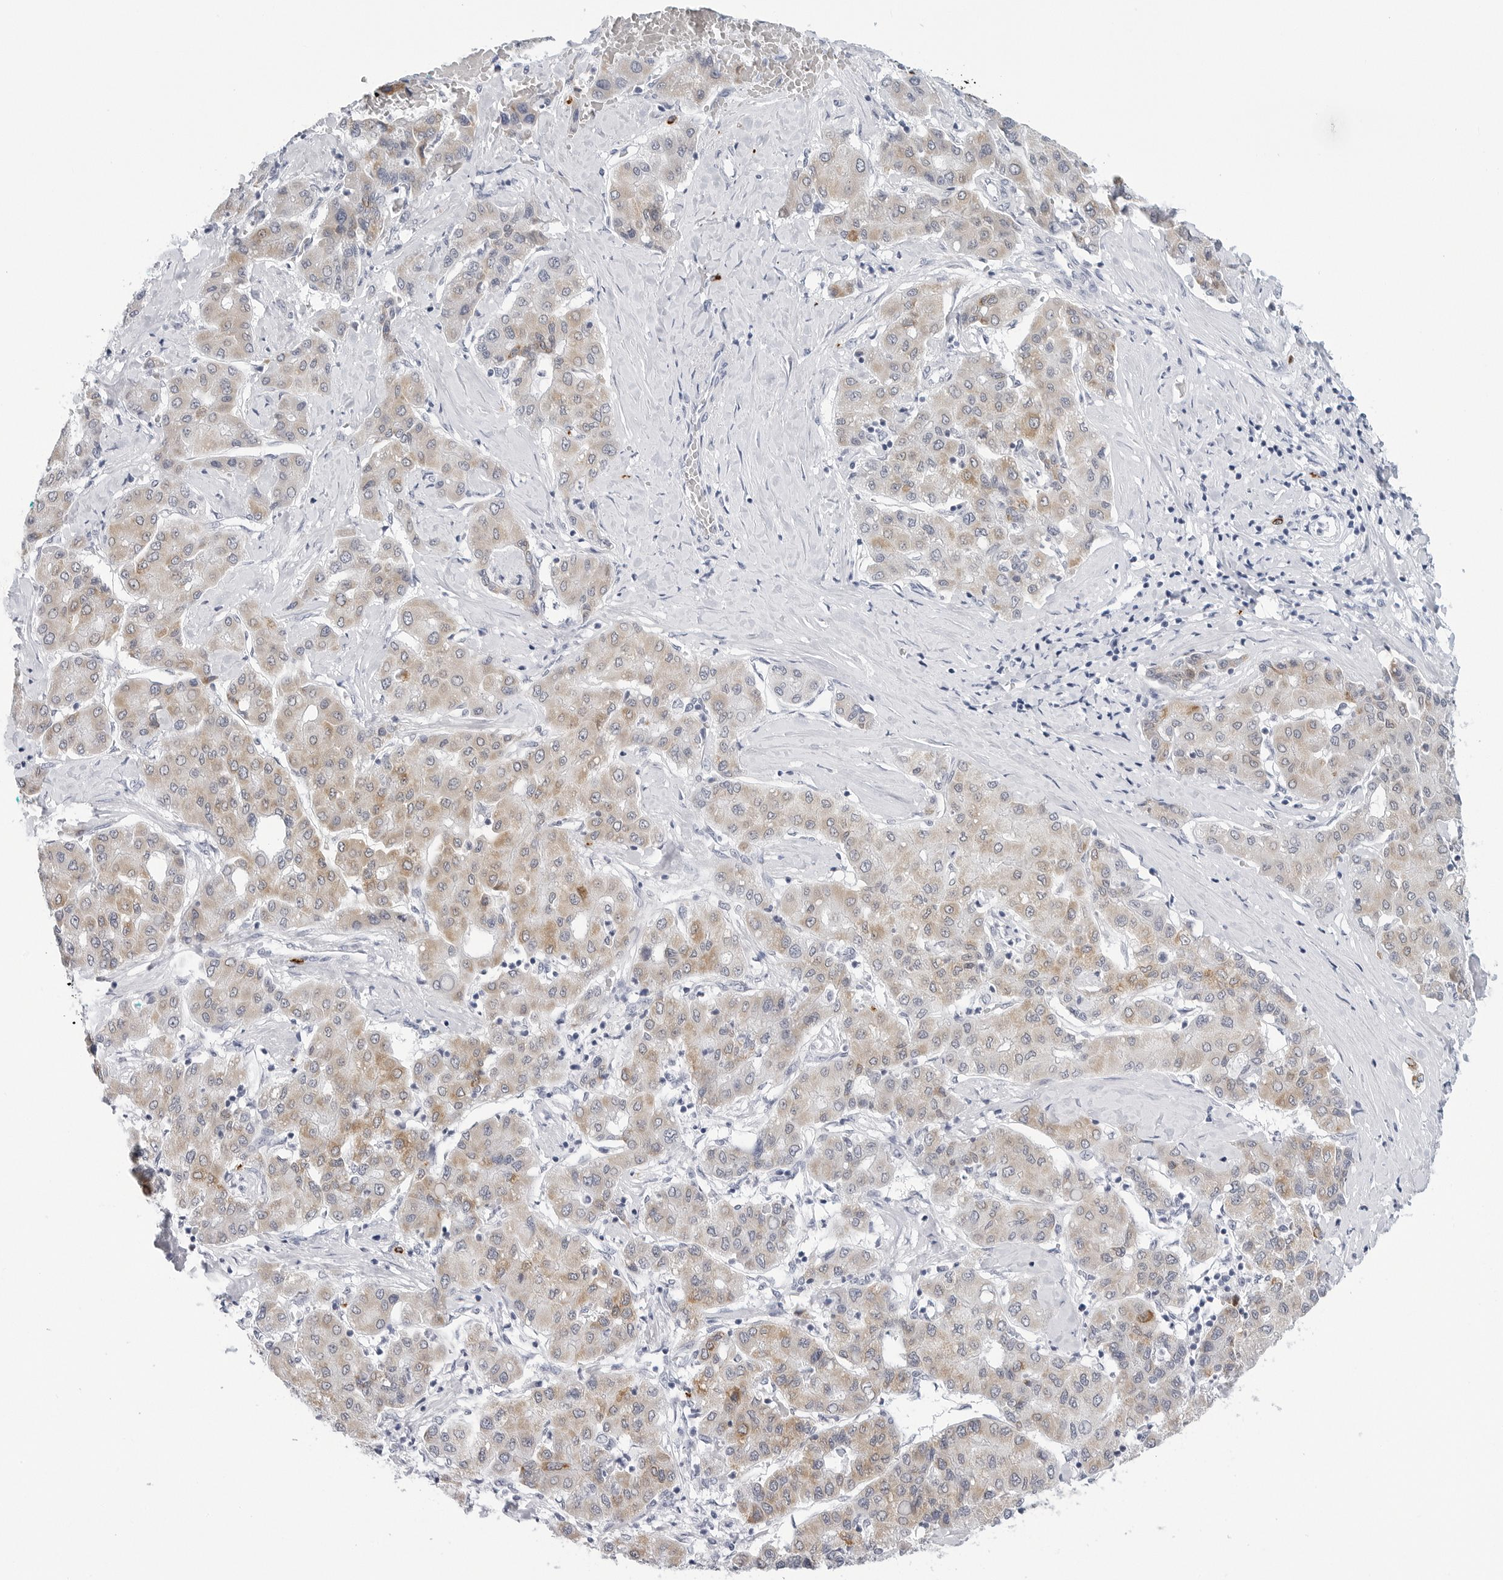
{"staining": {"intensity": "weak", "quantity": ">75%", "location": "cytoplasmic/membranous"}, "tissue": "liver cancer", "cell_type": "Tumor cells", "image_type": "cancer", "snomed": [{"axis": "morphology", "description": "Carcinoma, Hepatocellular, NOS"}, {"axis": "topography", "description": "Liver"}], "caption": "Immunohistochemical staining of liver hepatocellular carcinoma displays low levels of weak cytoplasmic/membranous protein staining in approximately >75% of tumor cells. The staining was performed using DAB, with brown indicating positive protein expression. Nuclei are stained blue with hematoxylin.", "gene": "HSPB7", "patient": {"sex": "male", "age": 65}}